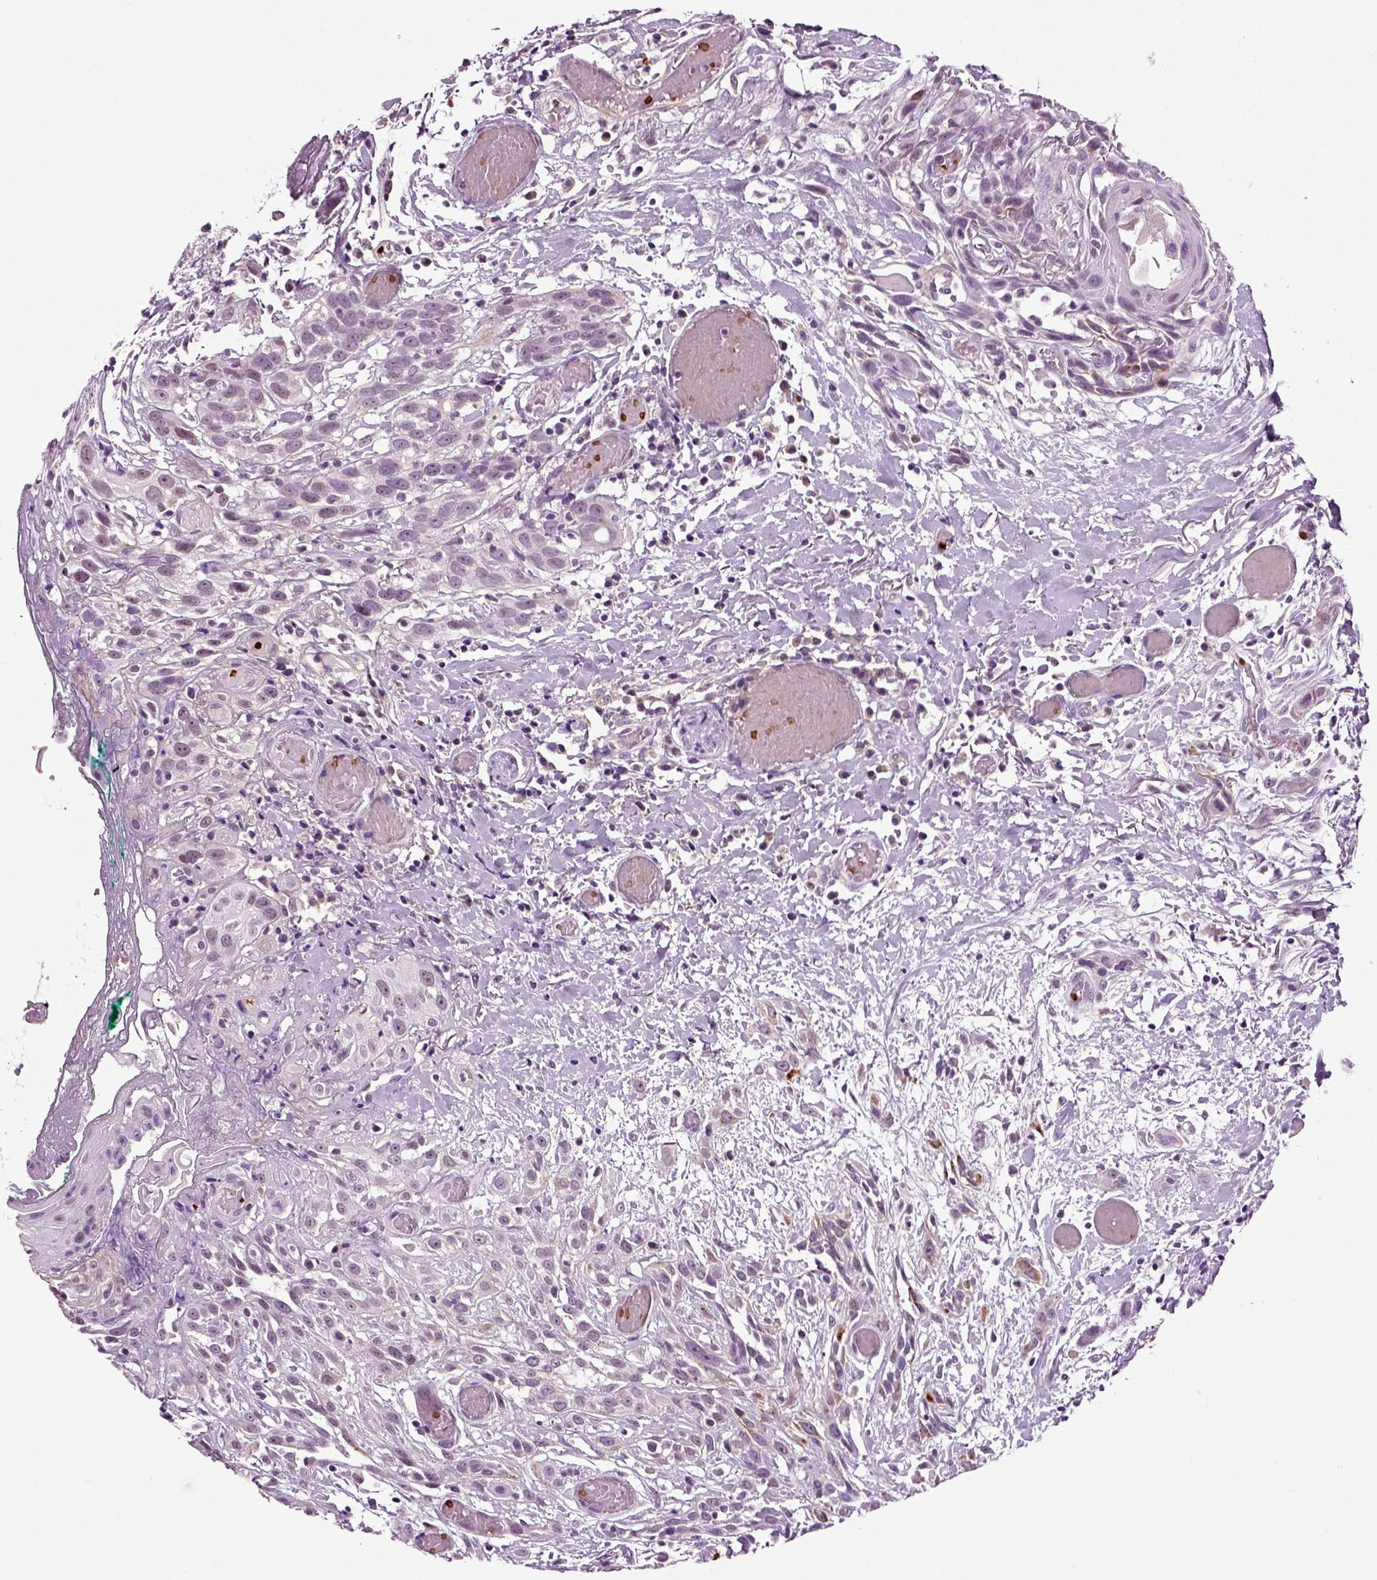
{"staining": {"intensity": "negative", "quantity": "none", "location": "none"}, "tissue": "head and neck cancer", "cell_type": "Tumor cells", "image_type": "cancer", "snomed": [{"axis": "morphology", "description": "Normal tissue, NOS"}, {"axis": "morphology", "description": "Squamous cell carcinoma, NOS"}, {"axis": "topography", "description": "Oral tissue"}, {"axis": "topography", "description": "Salivary gland"}, {"axis": "topography", "description": "Head-Neck"}], "caption": "Immunohistochemistry histopathology image of neoplastic tissue: human head and neck cancer stained with DAB (3,3'-diaminobenzidine) reveals no significant protein positivity in tumor cells. (DAB immunohistochemistry (IHC) visualized using brightfield microscopy, high magnification).", "gene": "SPATA17", "patient": {"sex": "female", "age": 62}}